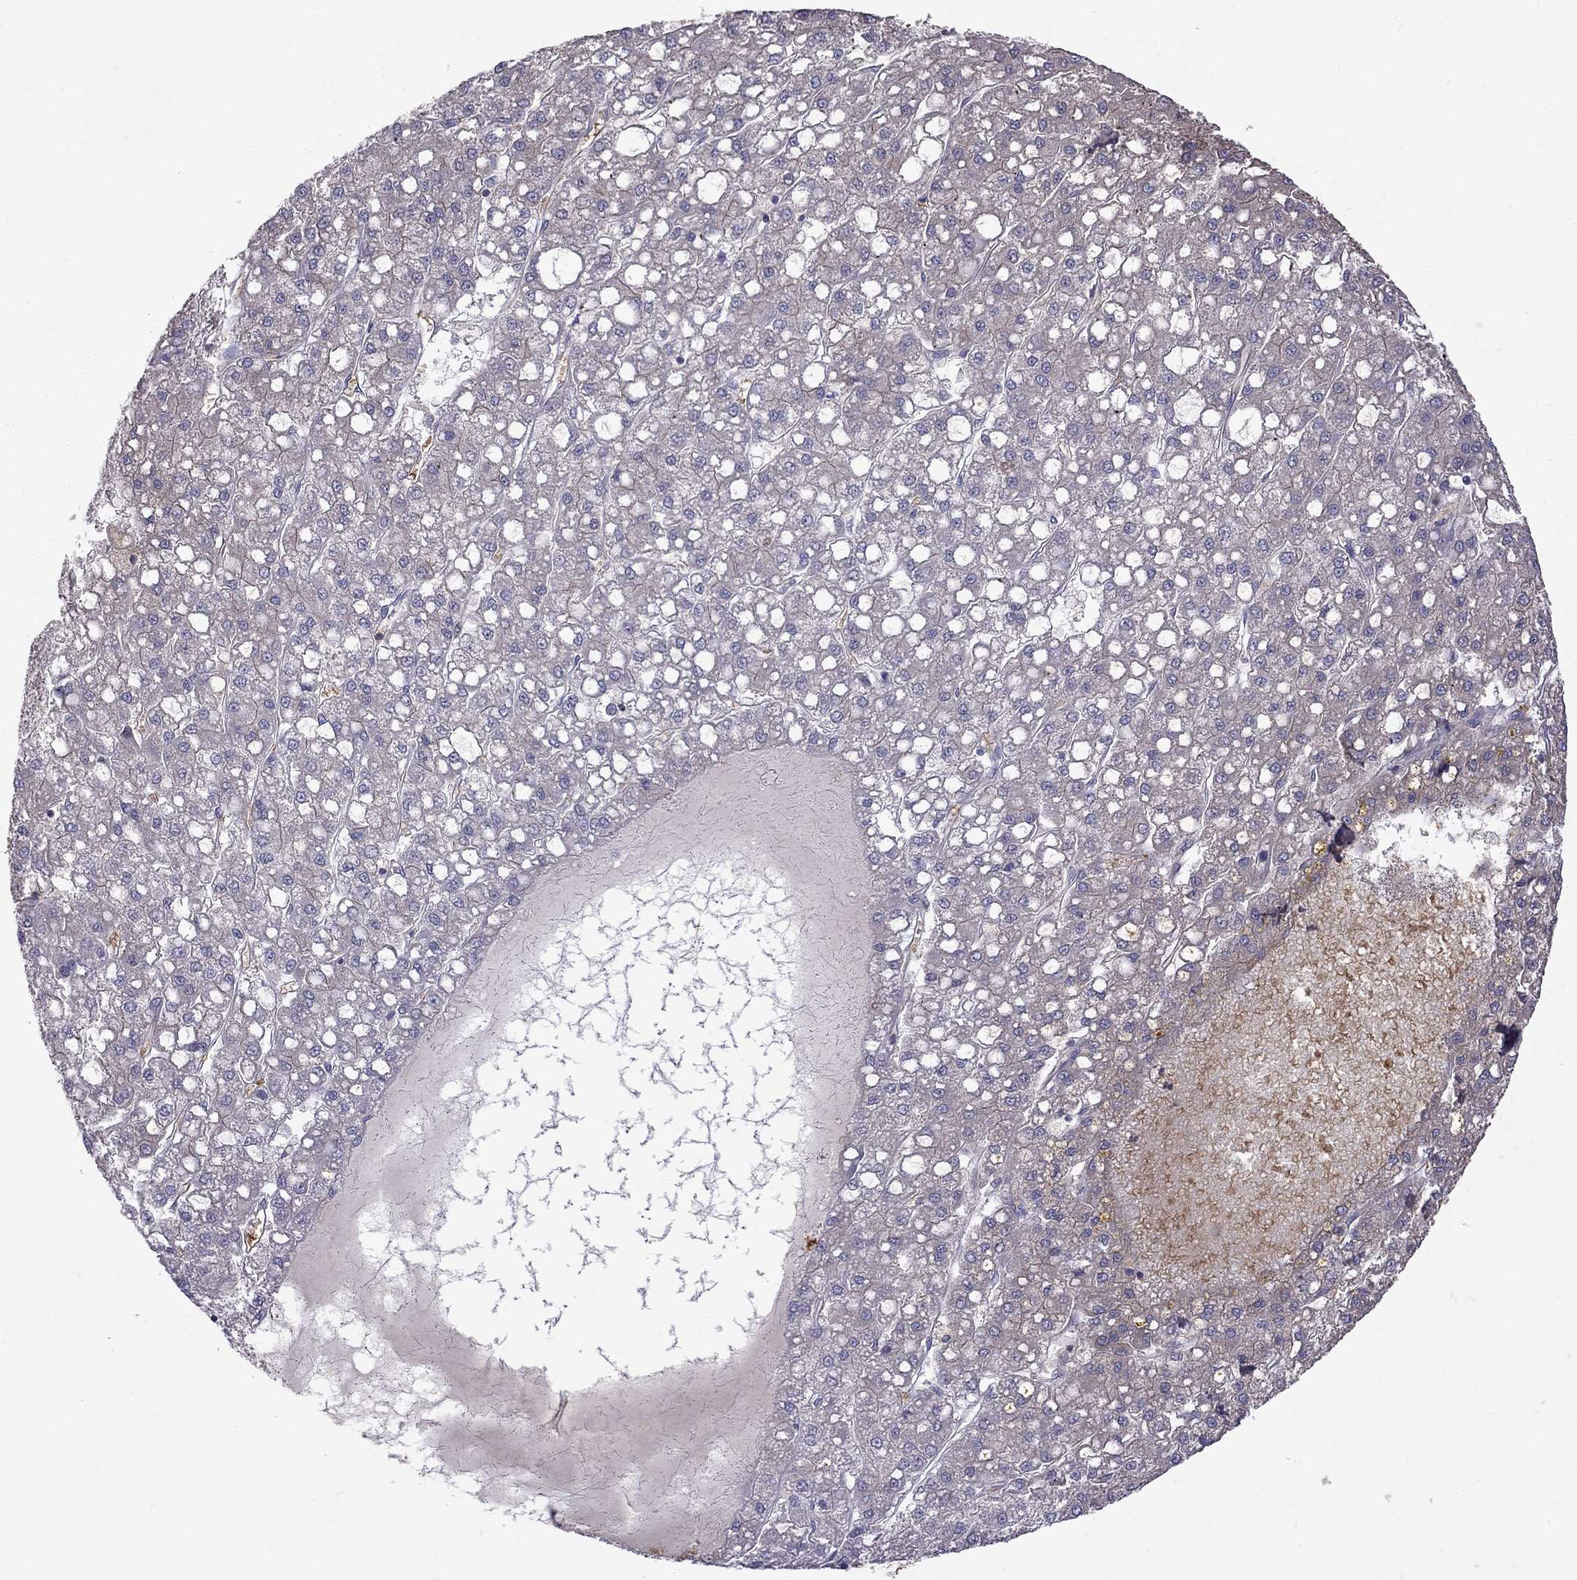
{"staining": {"intensity": "negative", "quantity": "none", "location": "none"}, "tissue": "liver cancer", "cell_type": "Tumor cells", "image_type": "cancer", "snomed": [{"axis": "morphology", "description": "Carcinoma, Hepatocellular, NOS"}, {"axis": "topography", "description": "Liver"}], "caption": "Histopathology image shows no protein positivity in tumor cells of liver hepatocellular carcinoma tissue. (Immunohistochemistry (ihc), brightfield microscopy, high magnification).", "gene": "EIF4E3", "patient": {"sex": "male", "age": 67}}